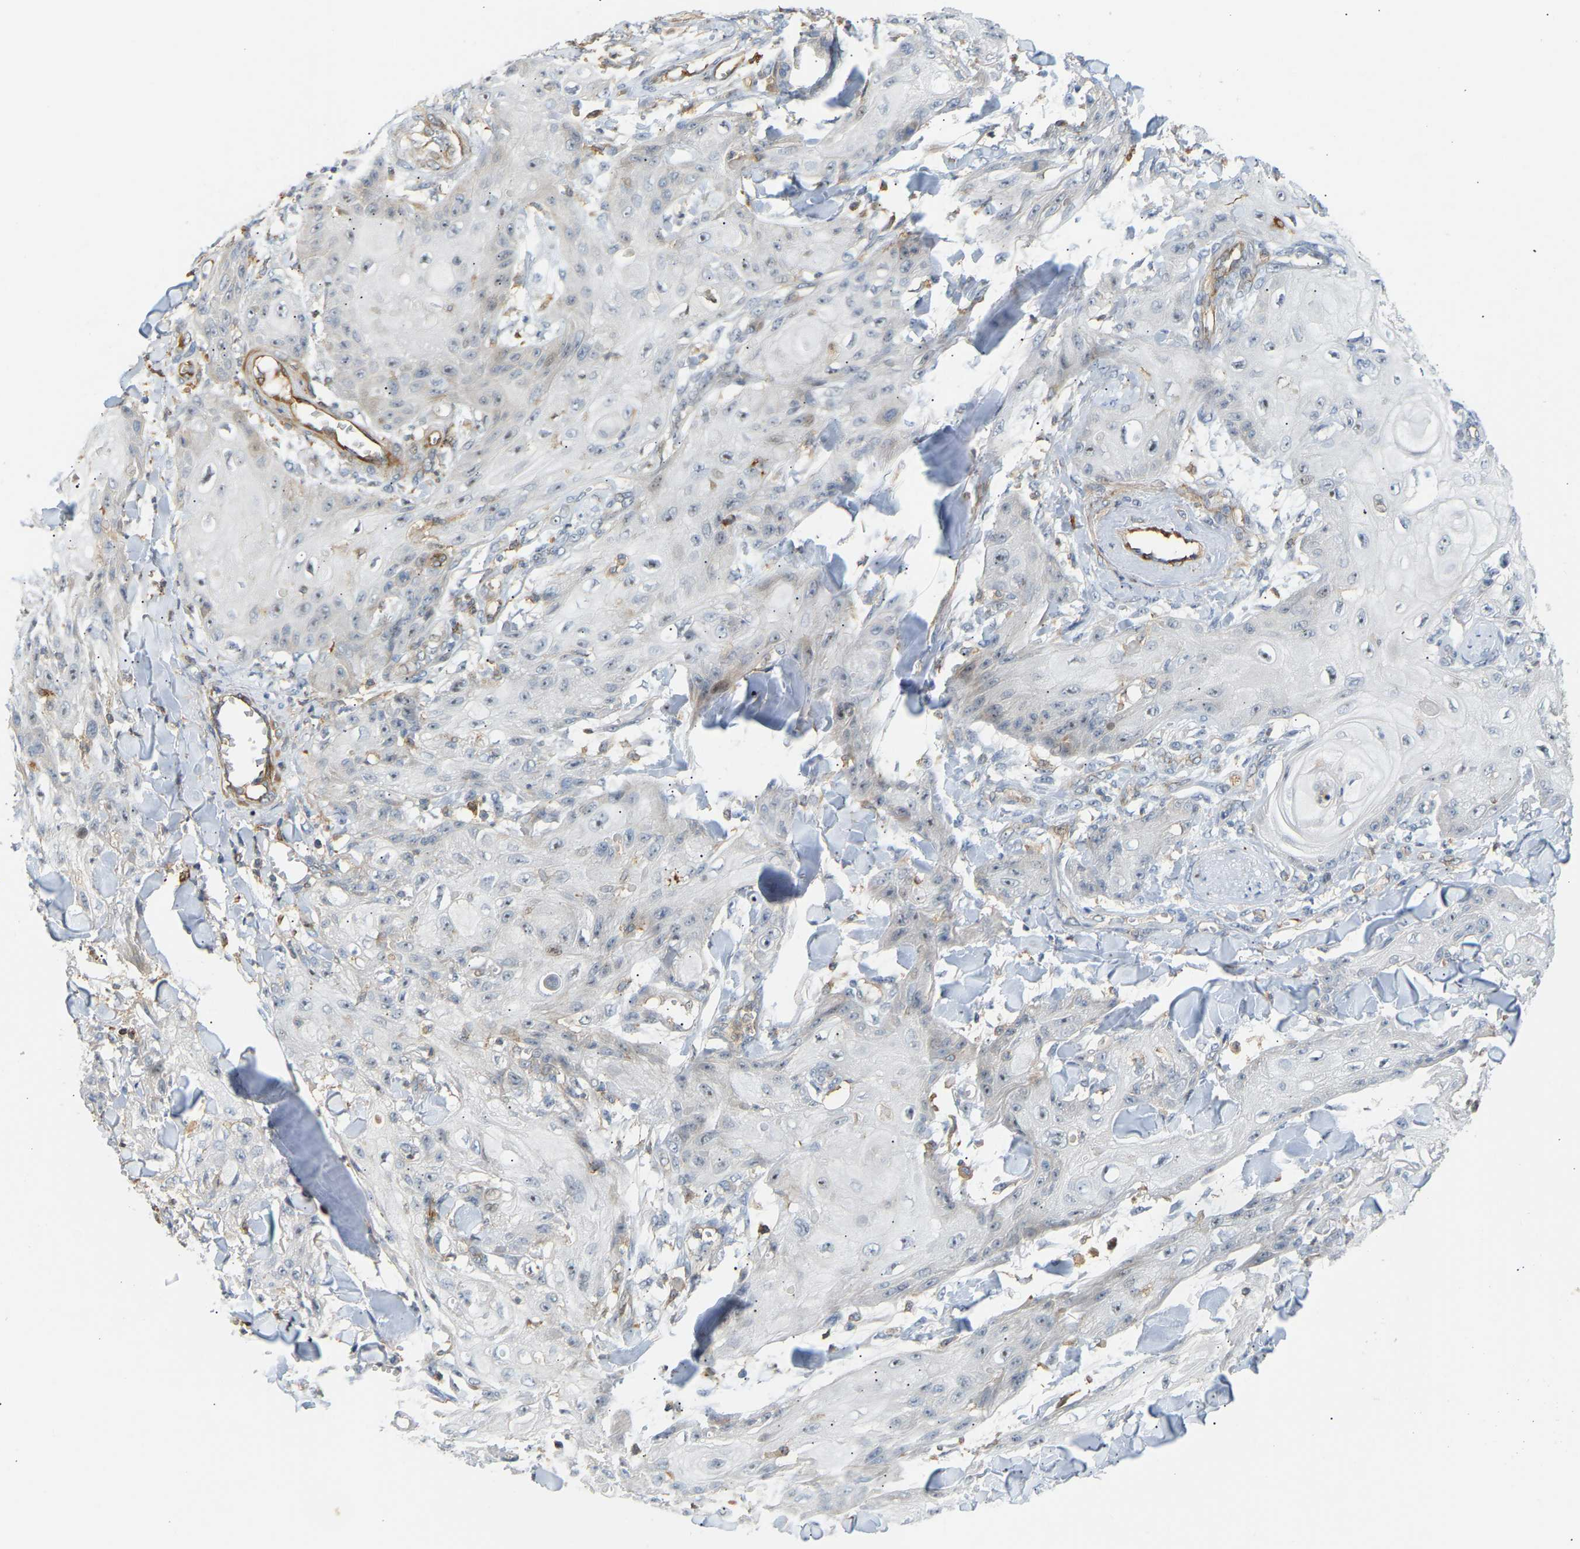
{"staining": {"intensity": "negative", "quantity": "none", "location": "none"}, "tissue": "skin cancer", "cell_type": "Tumor cells", "image_type": "cancer", "snomed": [{"axis": "morphology", "description": "Squamous cell carcinoma, NOS"}, {"axis": "topography", "description": "Skin"}], "caption": "The image reveals no staining of tumor cells in skin cancer (squamous cell carcinoma).", "gene": "PLCG2", "patient": {"sex": "male", "age": 74}}